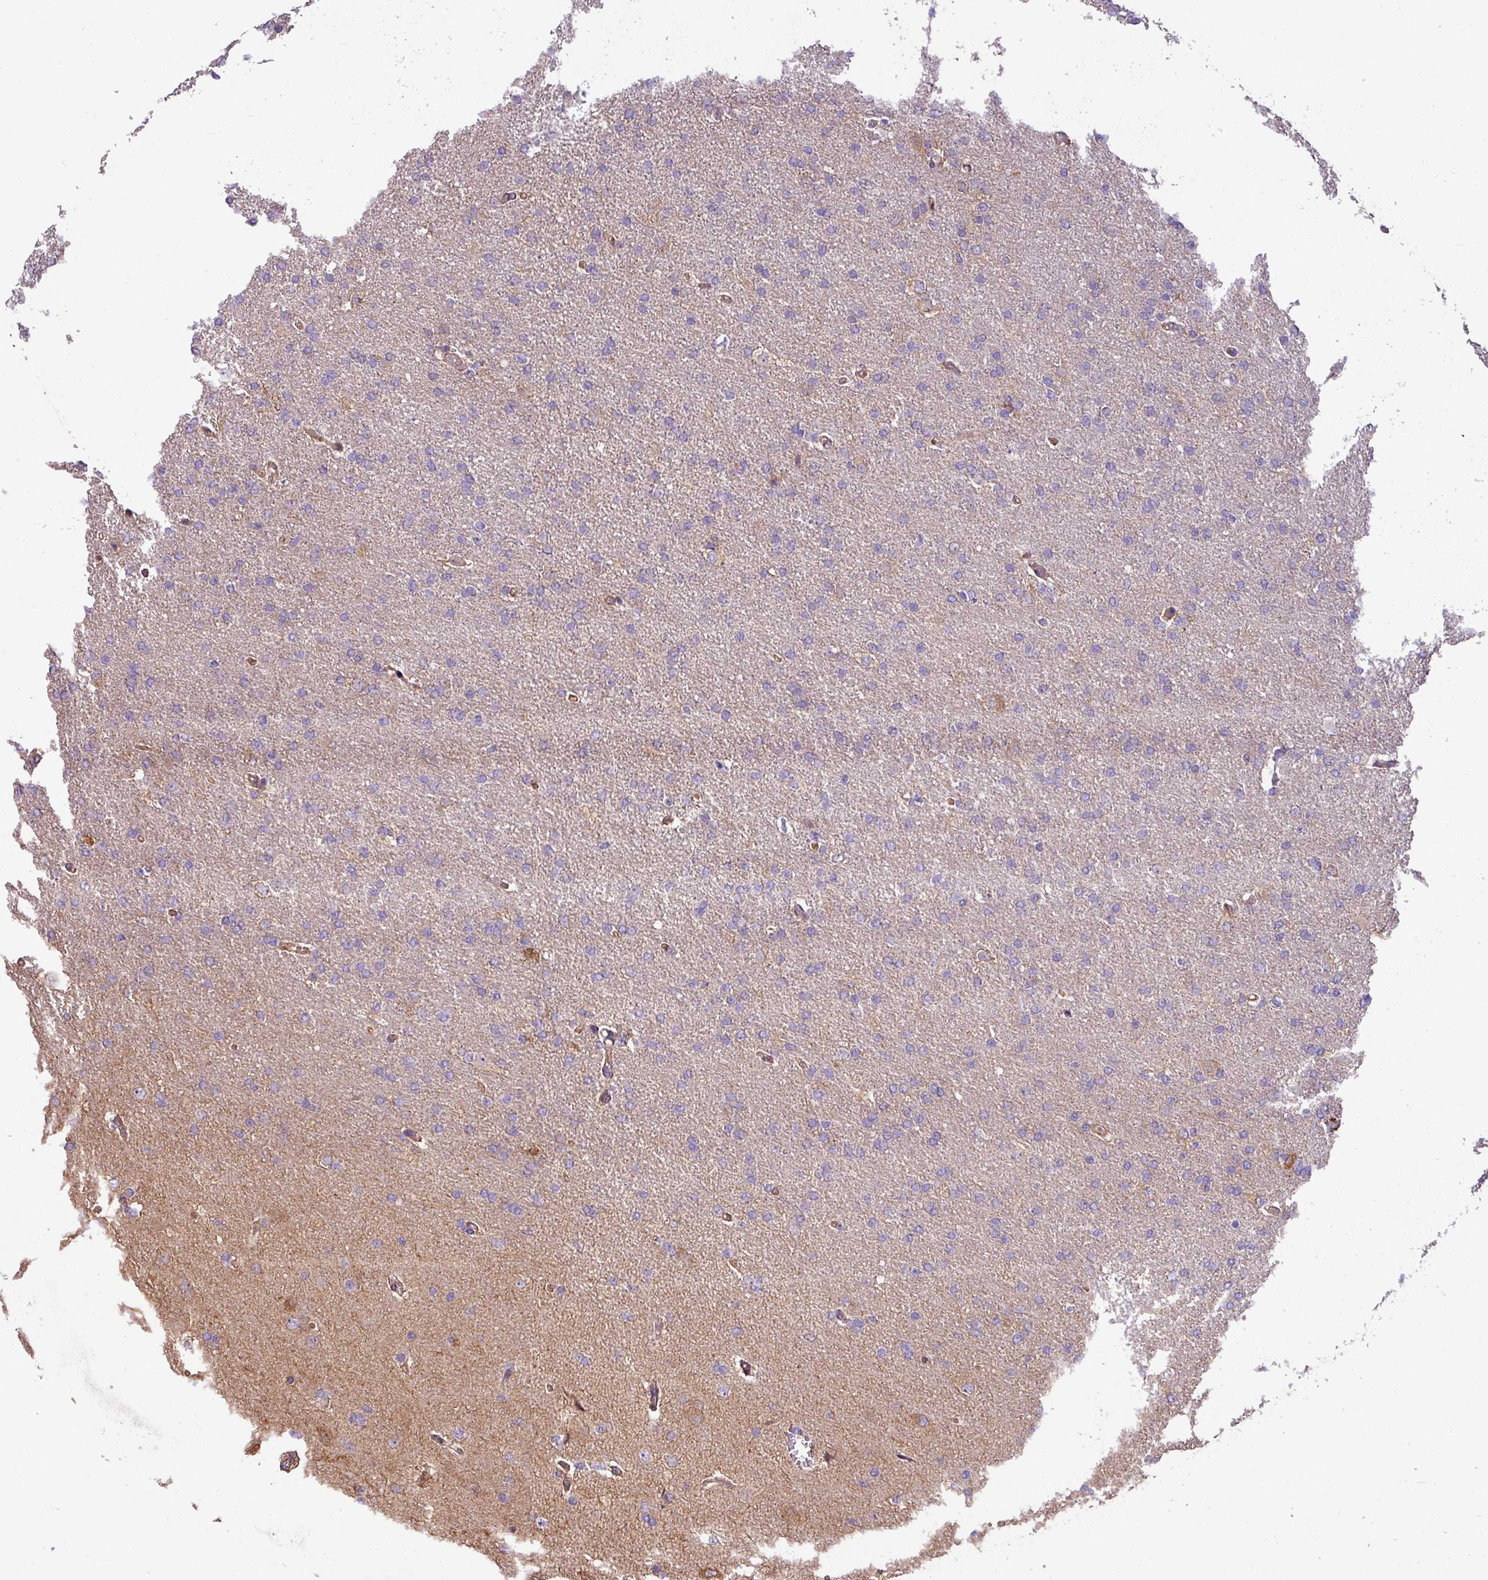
{"staining": {"intensity": "negative", "quantity": "none", "location": "none"}, "tissue": "glioma", "cell_type": "Tumor cells", "image_type": "cancer", "snomed": [{"axis": "morphology", "description": "Glioma, malignant, High grade"}, {"axis": "topography", "description": "Brain"}], "caption": "Tumor cells show no significant staining in malignant high-grade glioma.", "gene": "PALS2", "patient": {"sex": "male", "age": 72}}